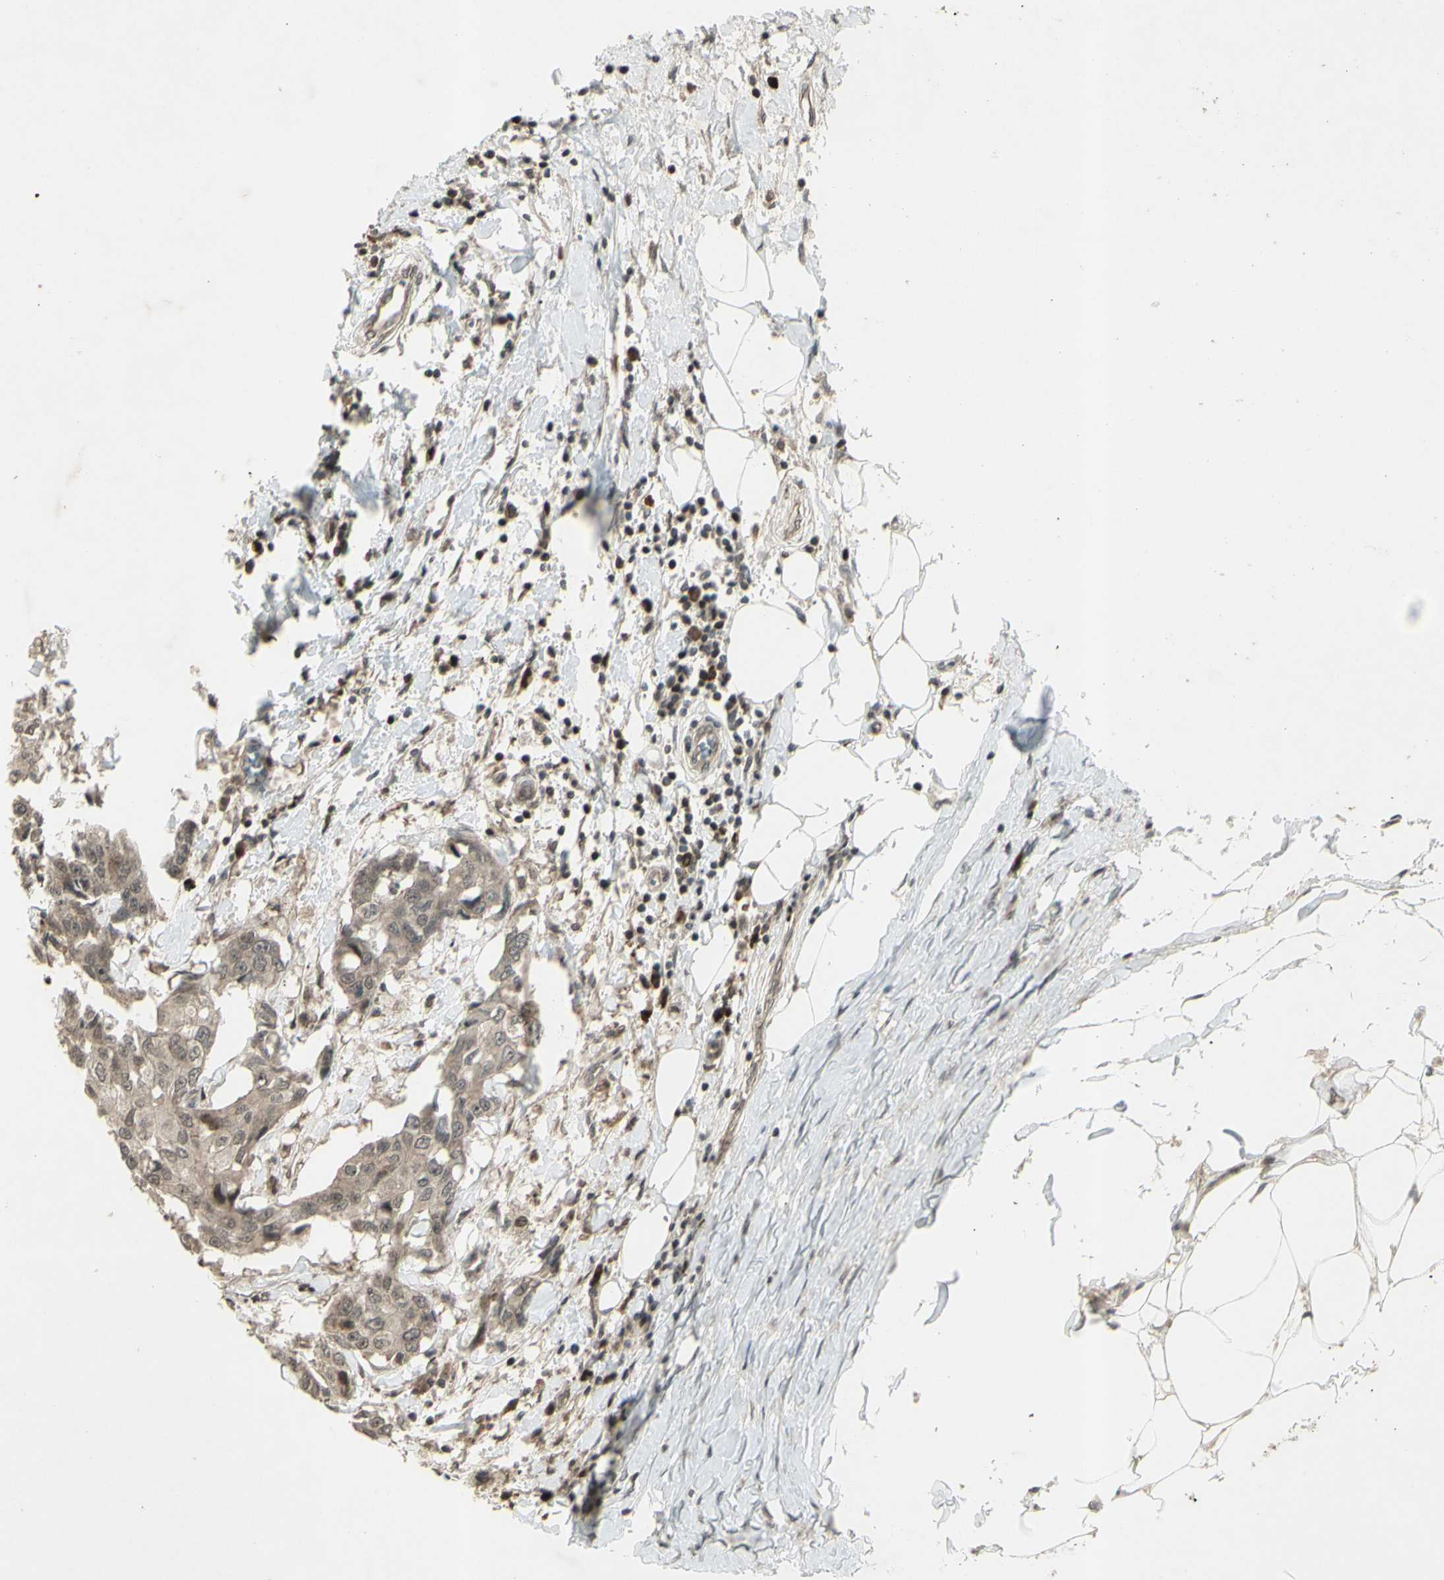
{"staining": {"intensity": "weak", "quantity": ">75%", "location": "cytoplasmic/membranous"}, "tissue": "breast cancer", "cell_type": "Tumor cells", "image_type": "cancer", "snomed": [{"axis": "morphology", "description": "Duct carcinoma"}, {"axis": "topography", "description": "Breast"}], "caption": "Immunohistochemistry histopathology image of neoplastic tissue: human breast cancer (invasive ductal carcinoma) stained using immunohistochemistry displays low levels of weak protein expression localized specifically in the cytoplasmic/membranous of tumor cells, appearing as a cytoplasmic/membranous brown color.", "gene": "BLNK", "patient": {"sex": "female", "age": 27}}